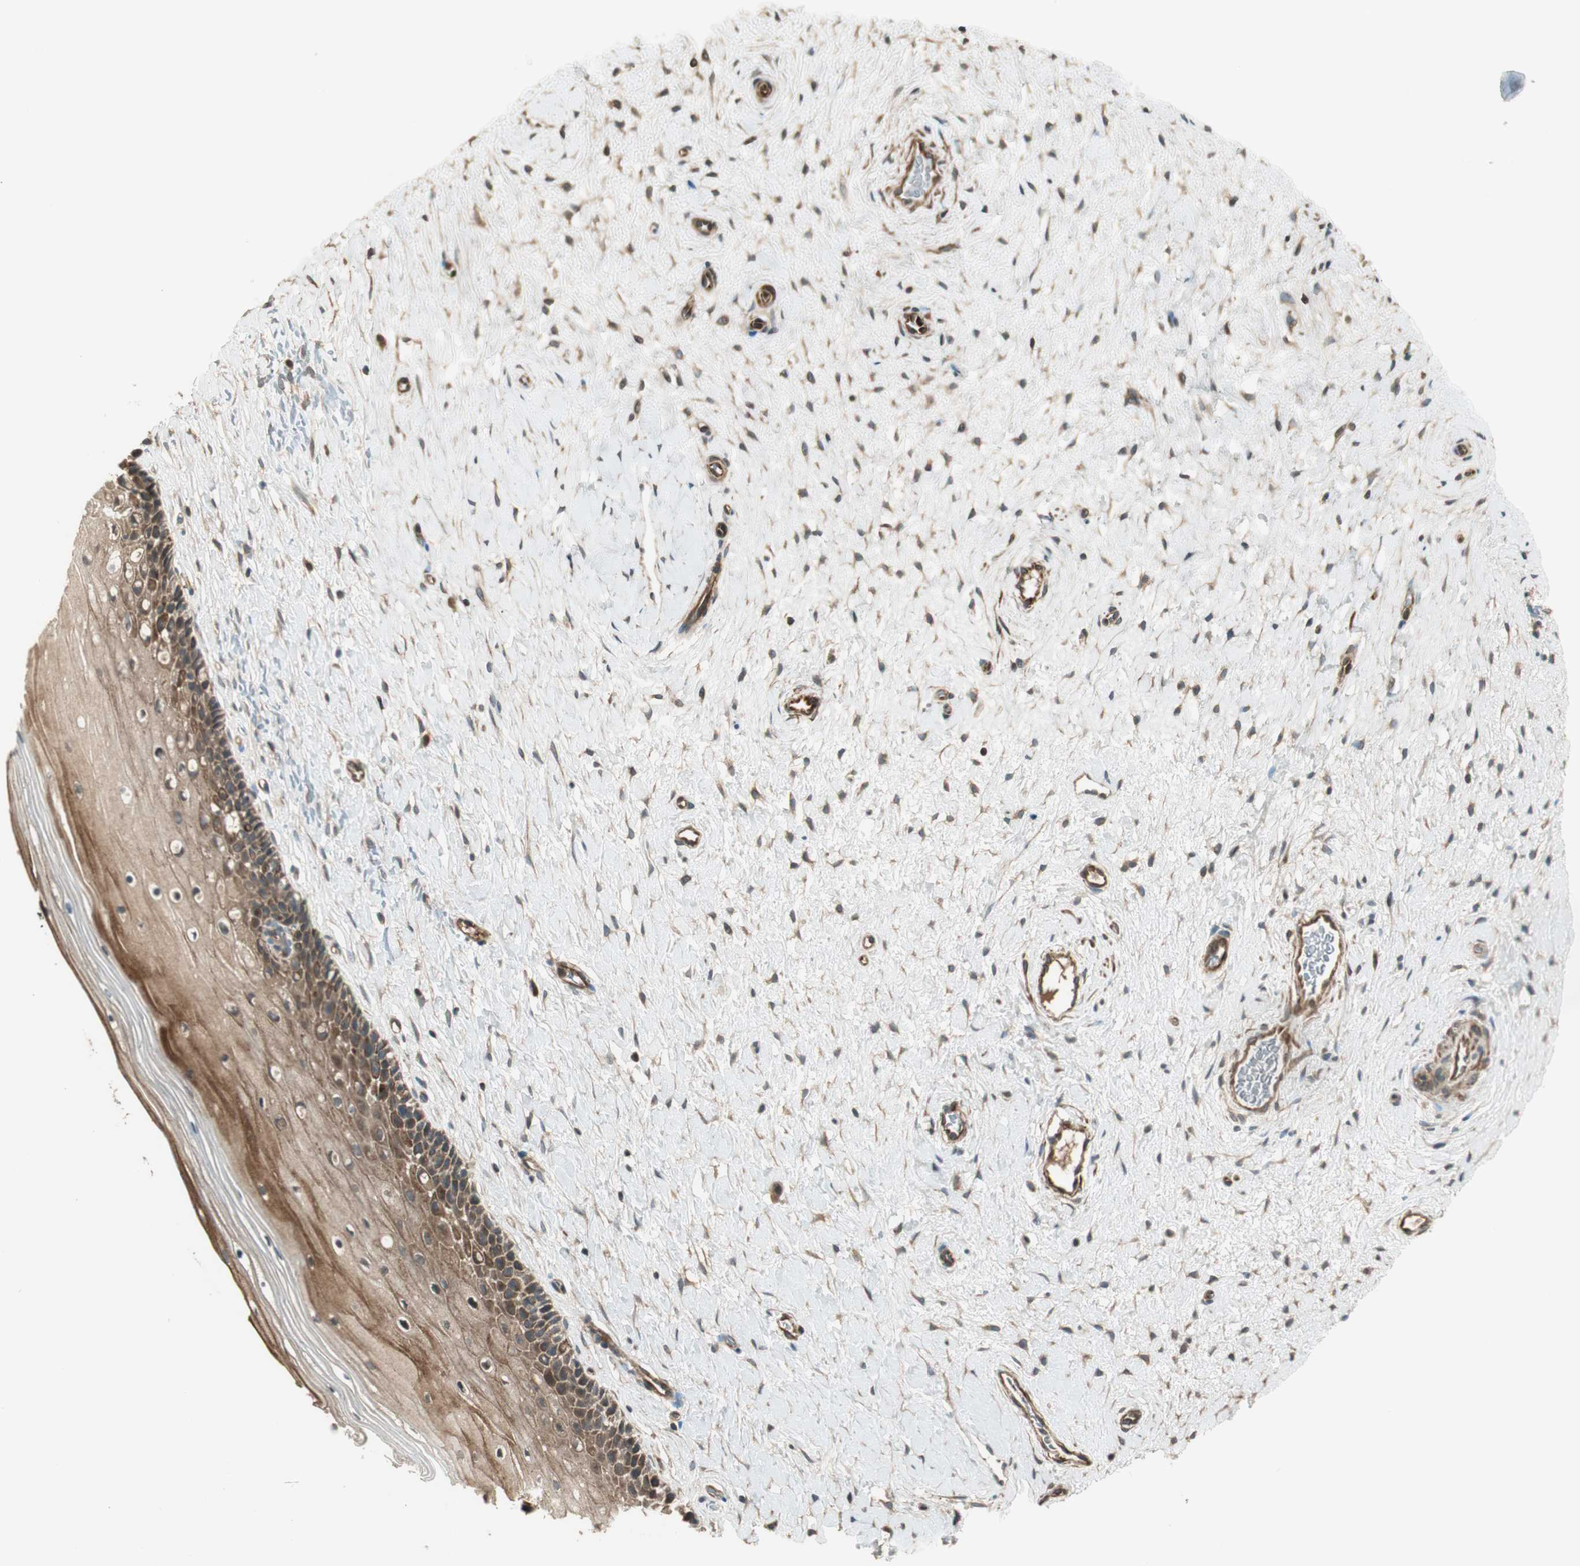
{"staining": {"intensity": "strong", "quantity": ">75%", "location": "cytoplasmic/membranous"}, "tissue": "cervix", "cell_type": "Glandular cells", "image_type": "normal", "snomed": [{"axis": "morphology", "description": "Normal tissue, NOS"}, {"axis": "topography", "description": "Cervix"}], "caption": "This image shows normal cervix stained with immunohistochemistry to label a protein in brown. The cytoplasmic/membranous of glandular cells show strong positivity for the protein. Nuclei are counter-stained blue.", "gene": "PFDN5", "patient": {"sex": "female", "age": 39}}